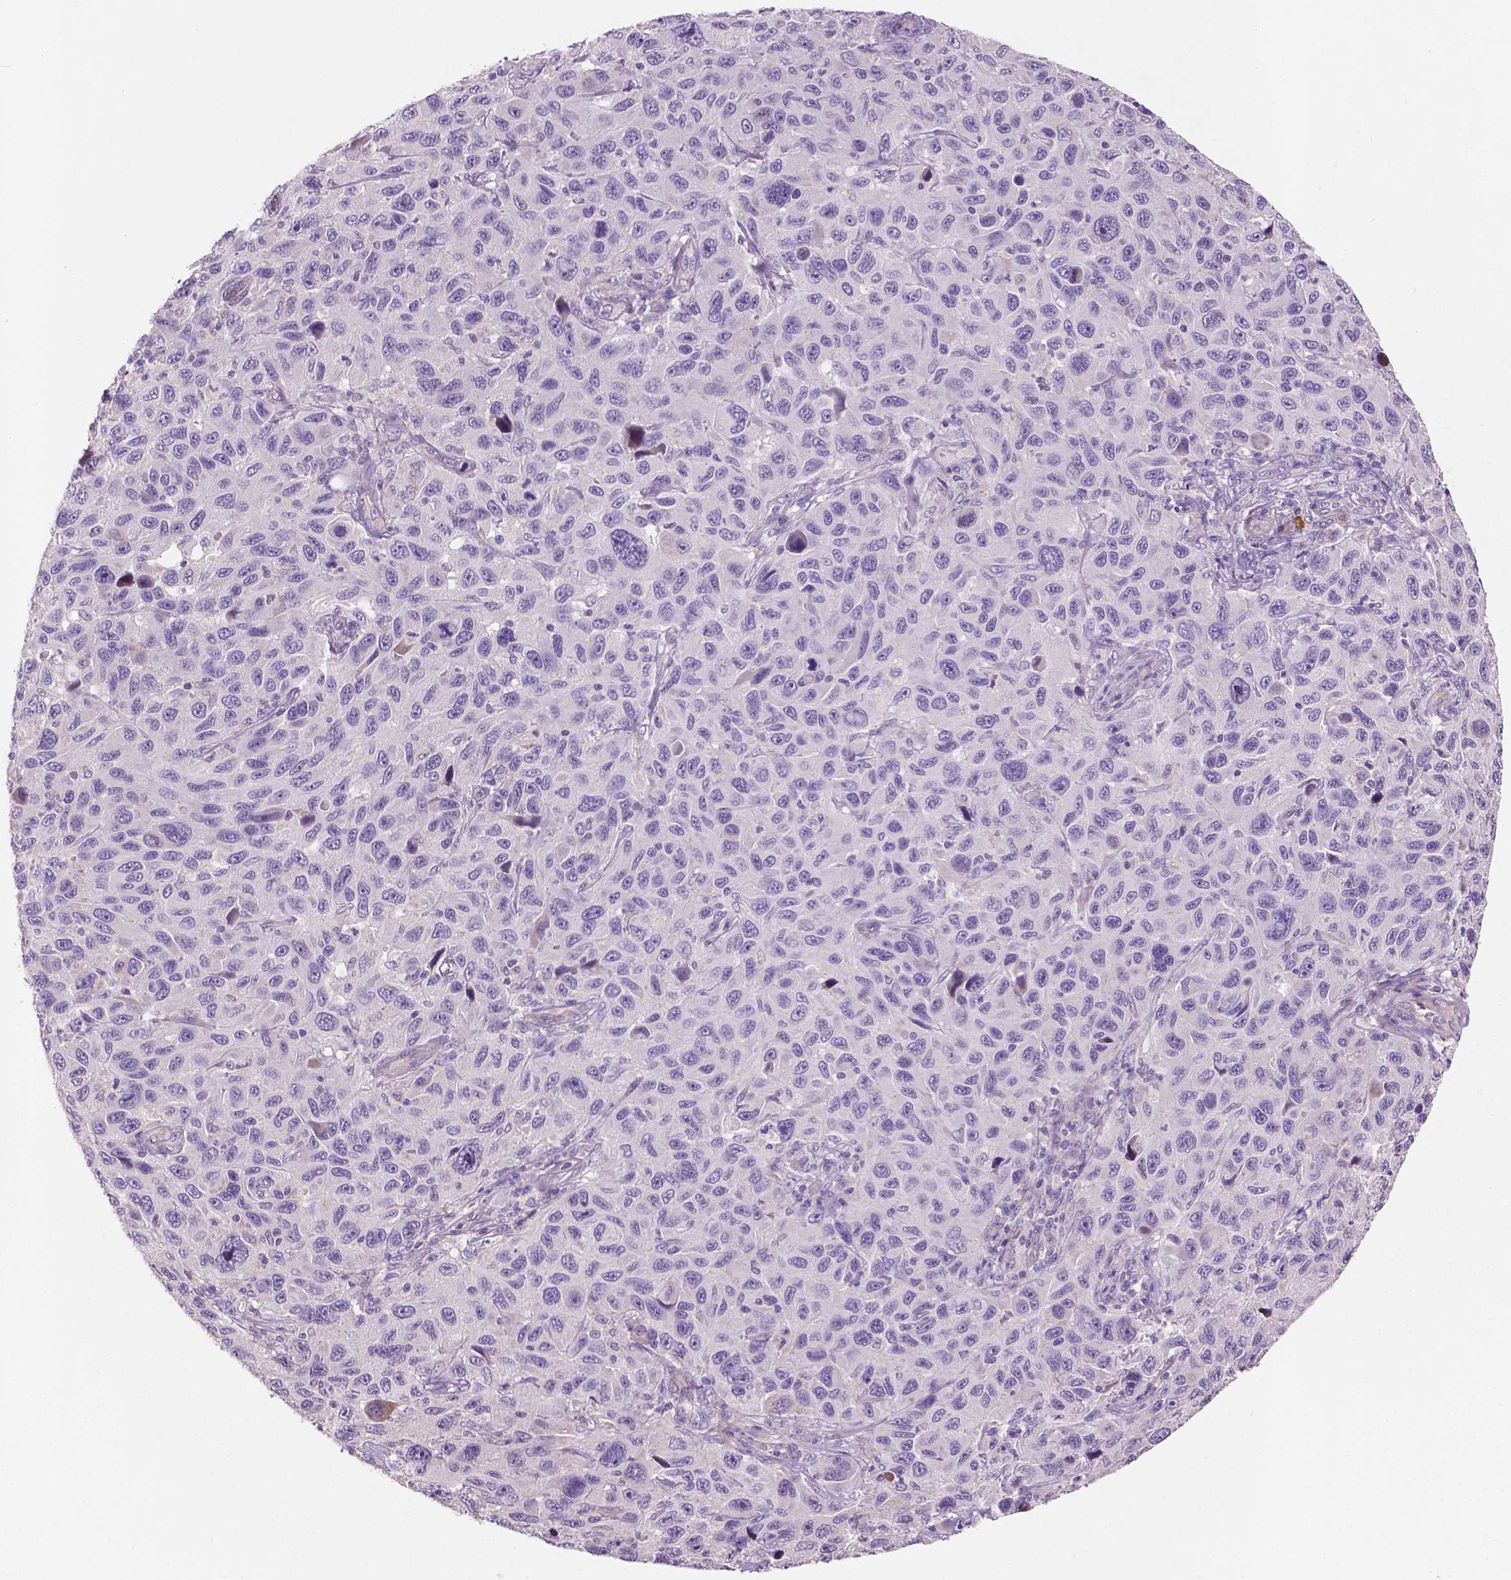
{"staining": {"intensity": "negative", "quantity": "none", "location": "none"}, "tissue": "melanoma", "cell_type": "Tumor cells", "image_type": "cancer", "snomed": [{"axis": "morphology", "description": "Malignant melanoma, NOS"}, {"axis": "topography", "description": "Skin"}], "caption": "The immunohistochemistry (IHC) micrograph has no significant positivity in tumor cells of malignant melanoma tissue. The staining was performed using DAB to visualize the protein expression in brown, while the nuclei were stained in blue with hematoxylin (Magnification: 20x).", "gene": "LRP1B", "patient": {"sex": "male", "age": 53}}